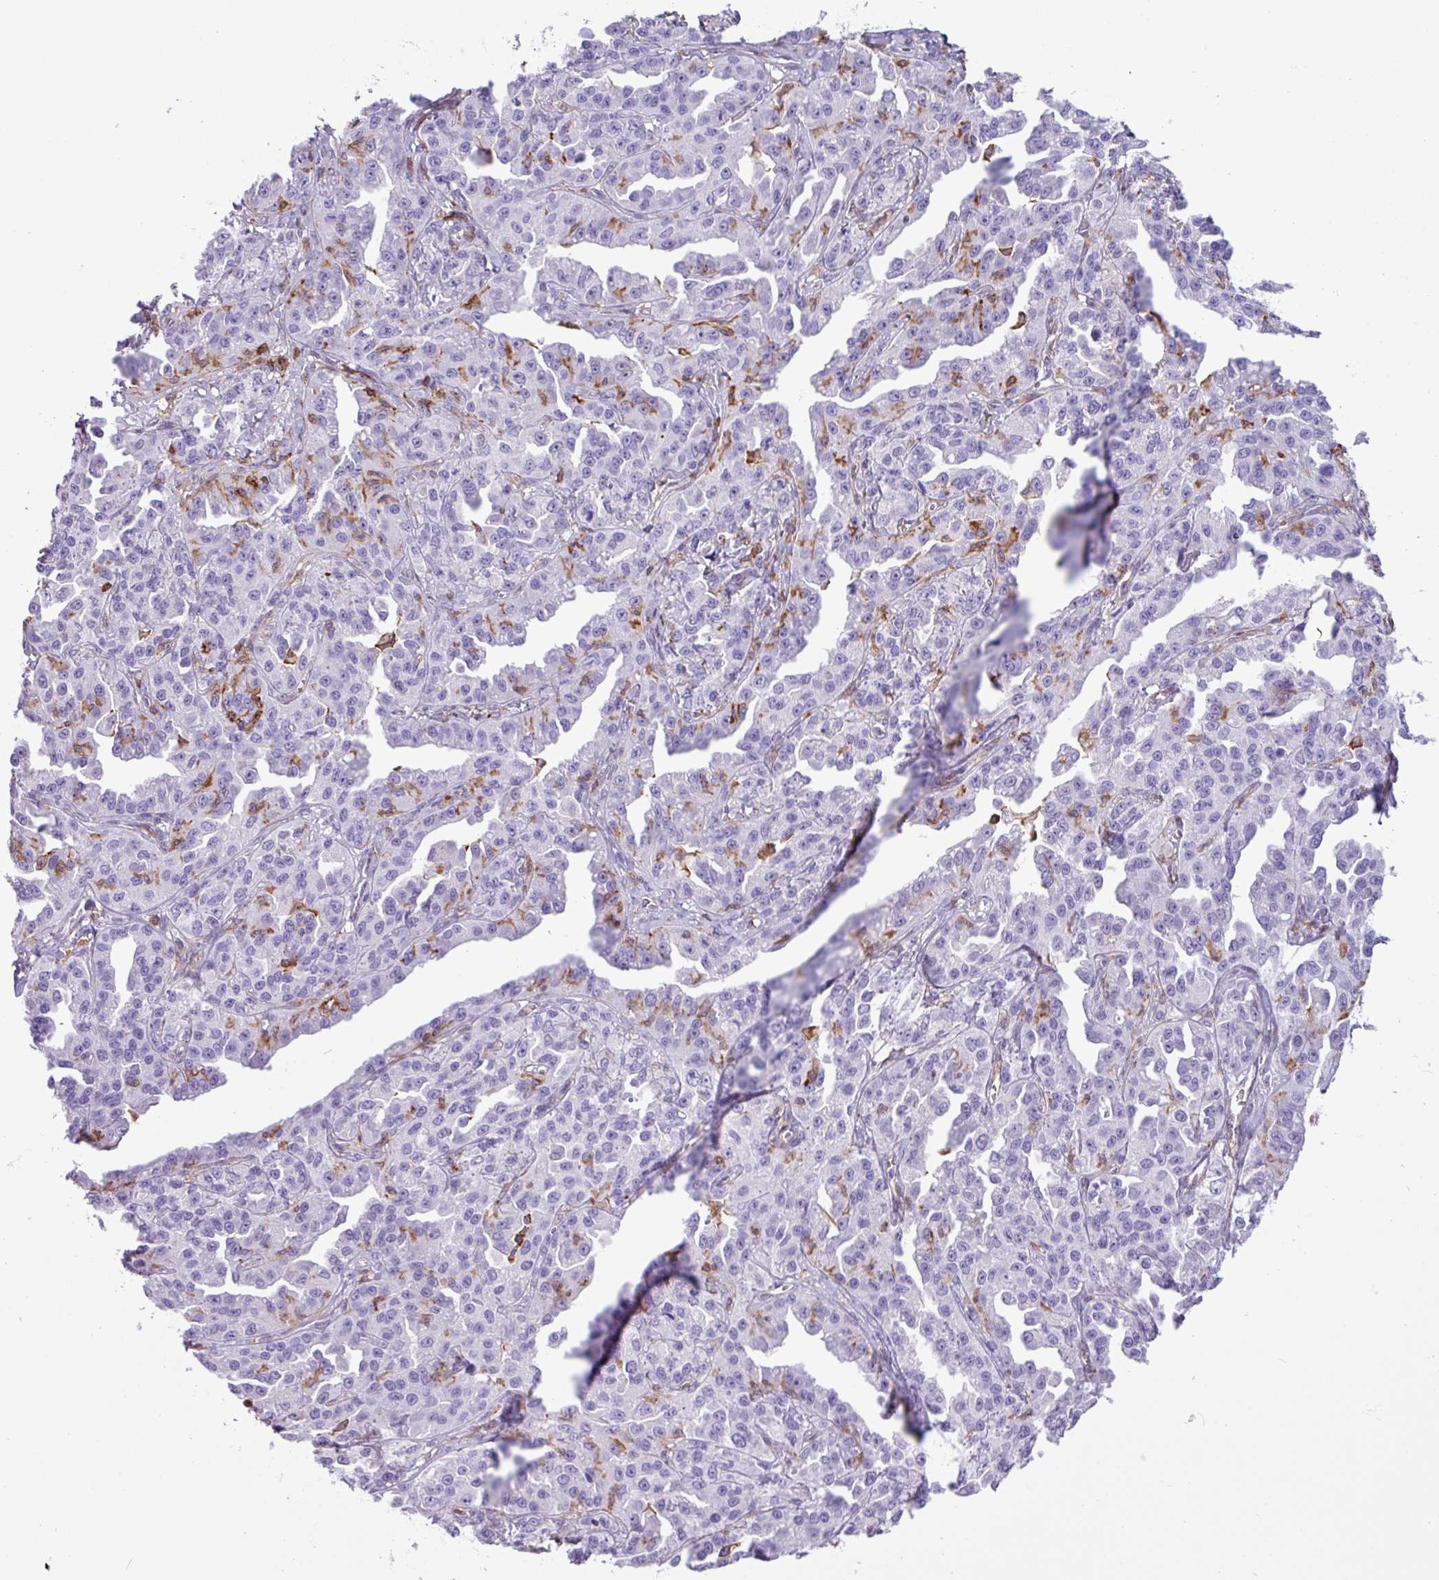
{"staining": {"intensity": "negative", "quantity": "none", "location": "none"}, "tissue": "ovarian cancer", "cell_type": "Tumor cells", "image_type": "cancer", "snomed": [{"axis": "morphology", "description": "Cystadenocarcinoma, serous, NOS"}, {"axis": "topography", "description": "Ovary"}], "caption": "High power microscopy histopathology image of an immunohistochemistry (IHC) micrograph of ovarian cancer, revealing no significant staining in tumor cells. Nuclei are stained in blue.", "gene": "PPP1R18", "patient": {"sex": "female", "age": 75}}